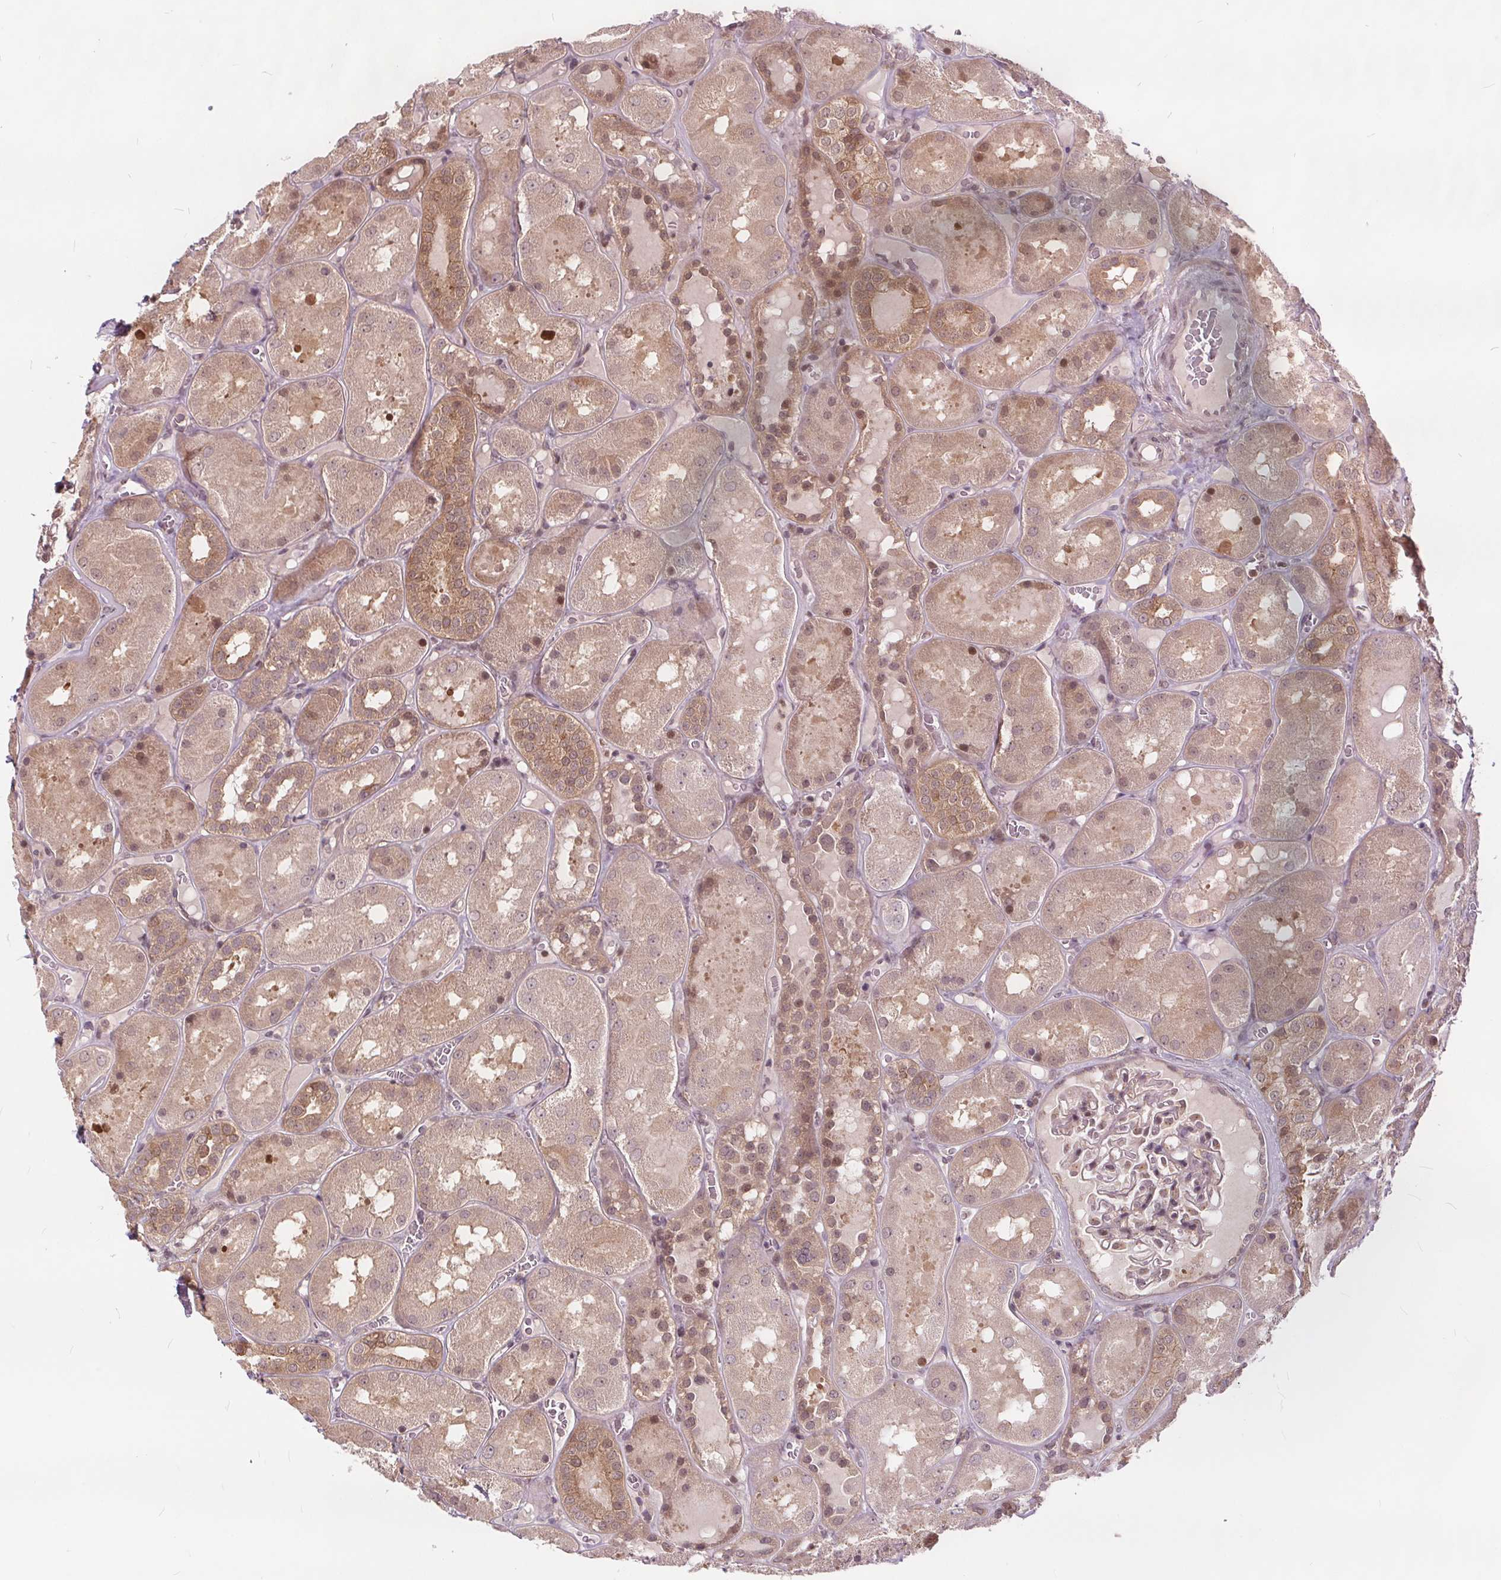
{"staining": {"intensity": "moderate", "quantity": "25%-75%", "location": "cytoplasmic/membranous,nuclear"}, "tissue": "kidney", "cell_type": "Cells in glomeruli", "image_type": "normal", "snomed": [{"axis": "morphology", "description": "Normal tissue, NOS"}, {"axis": "topography", "description": "Kidney"}], "caption": "The photomicrograph reveals immunohistochemical staining of normal kidney. There is moderate cytoplasmic/membranous,nuclear positivity is identified in approximately 25%-75% of cells in glomeruli. The staining was performed using DAB, with brown indicating positive protein expression. Nuclei are stained blue with hematoxylin.", "gene": "HIF1AN", "patient": {"sex": "male", "age": 73}}